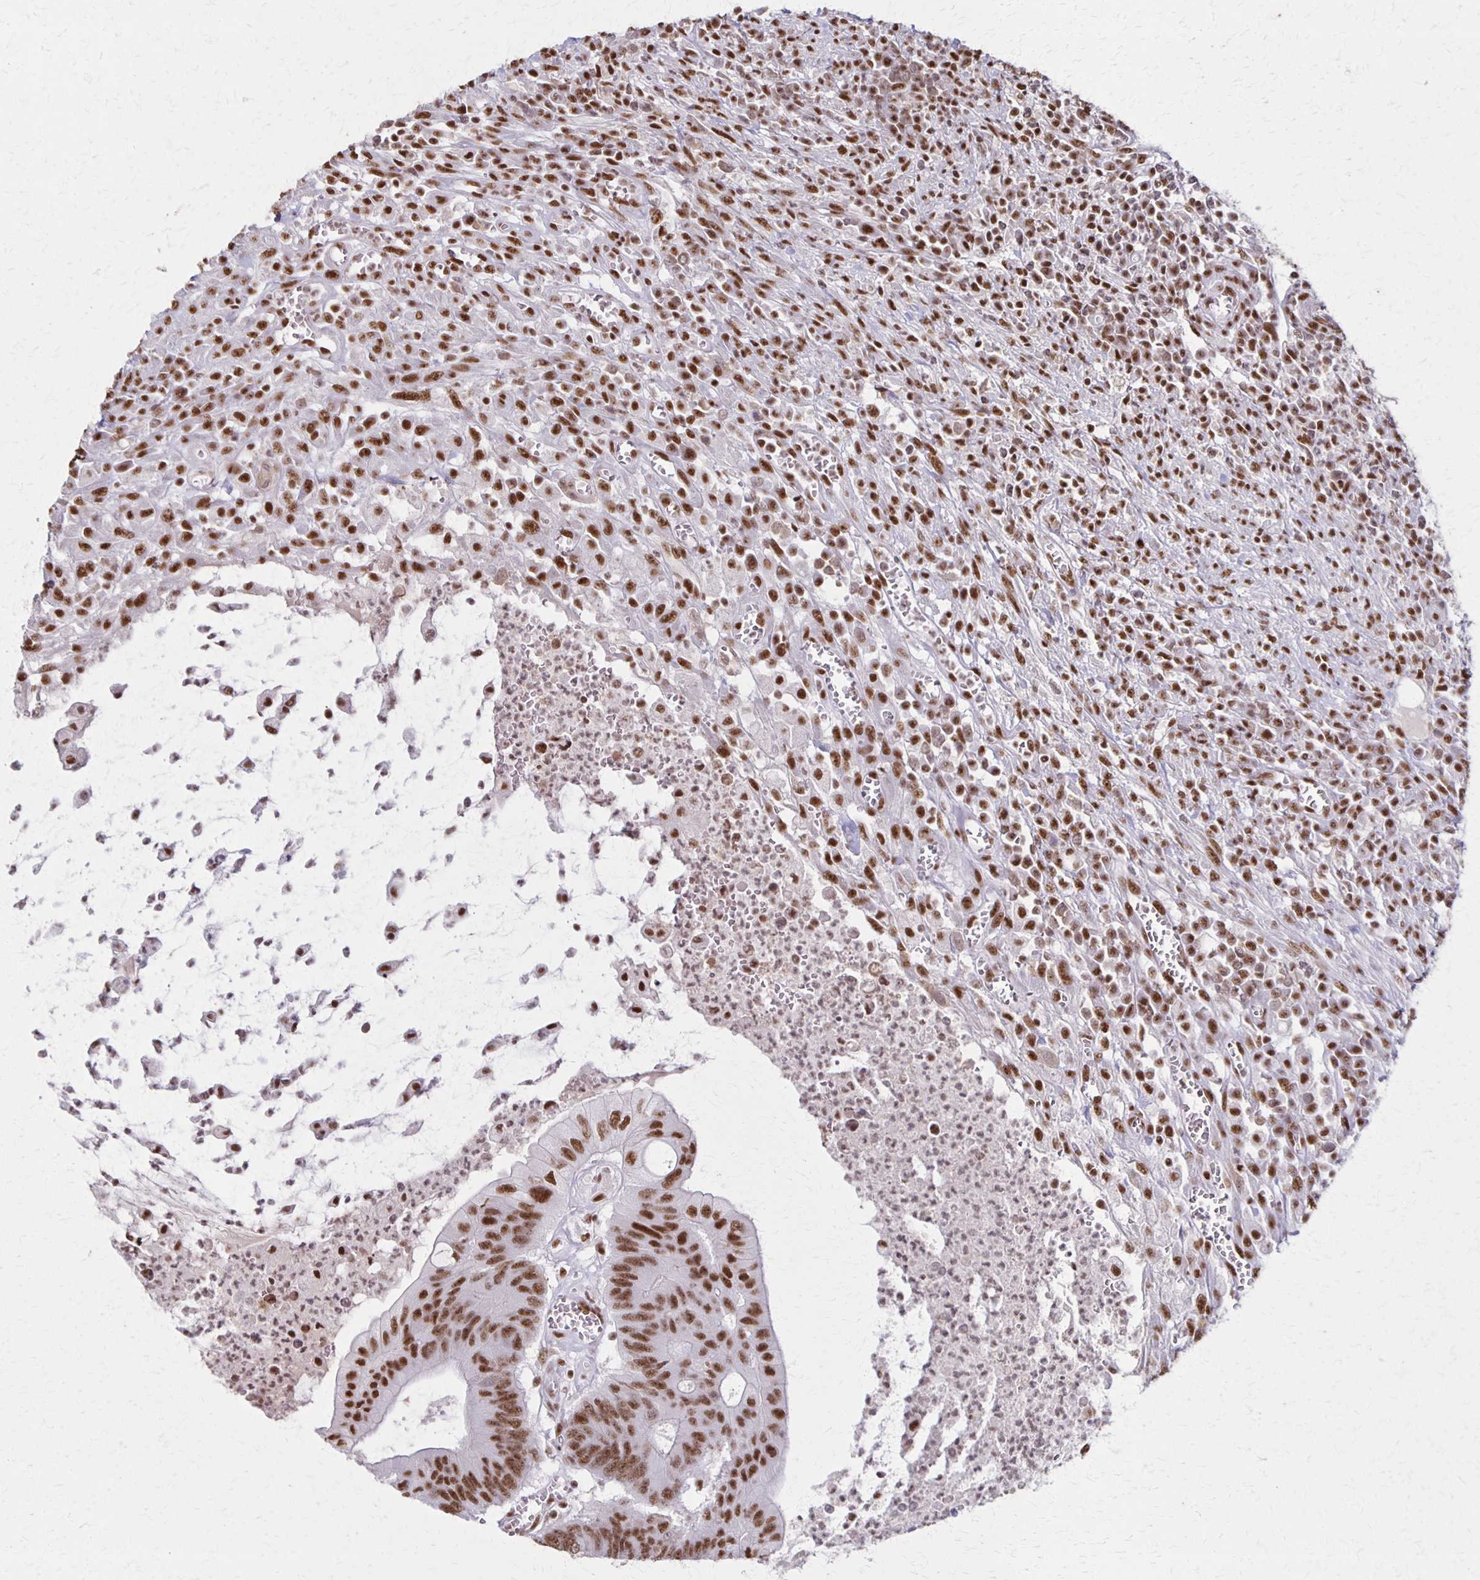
{"staining": {"intensity": "strong", "quantity": ">75%", "location": "nuclear"}, "tissue": "colorectal cancer", "cell_type": "Tumor cells", "image_type": "cancer", "snomed": [{"axis": "morphology", "description": "Adenocarcinoma, NOS"}, {"axis": "topography", "description": "Colon"}], "caption": "Strong nuclear expression for a protein is appreciated in approximately >75% of tumor cells of adenocarcinoma (colorectal) using immunohistochemistry.", "gene": "XRCC6", "patient": {"sex": "male", "age": 65}}